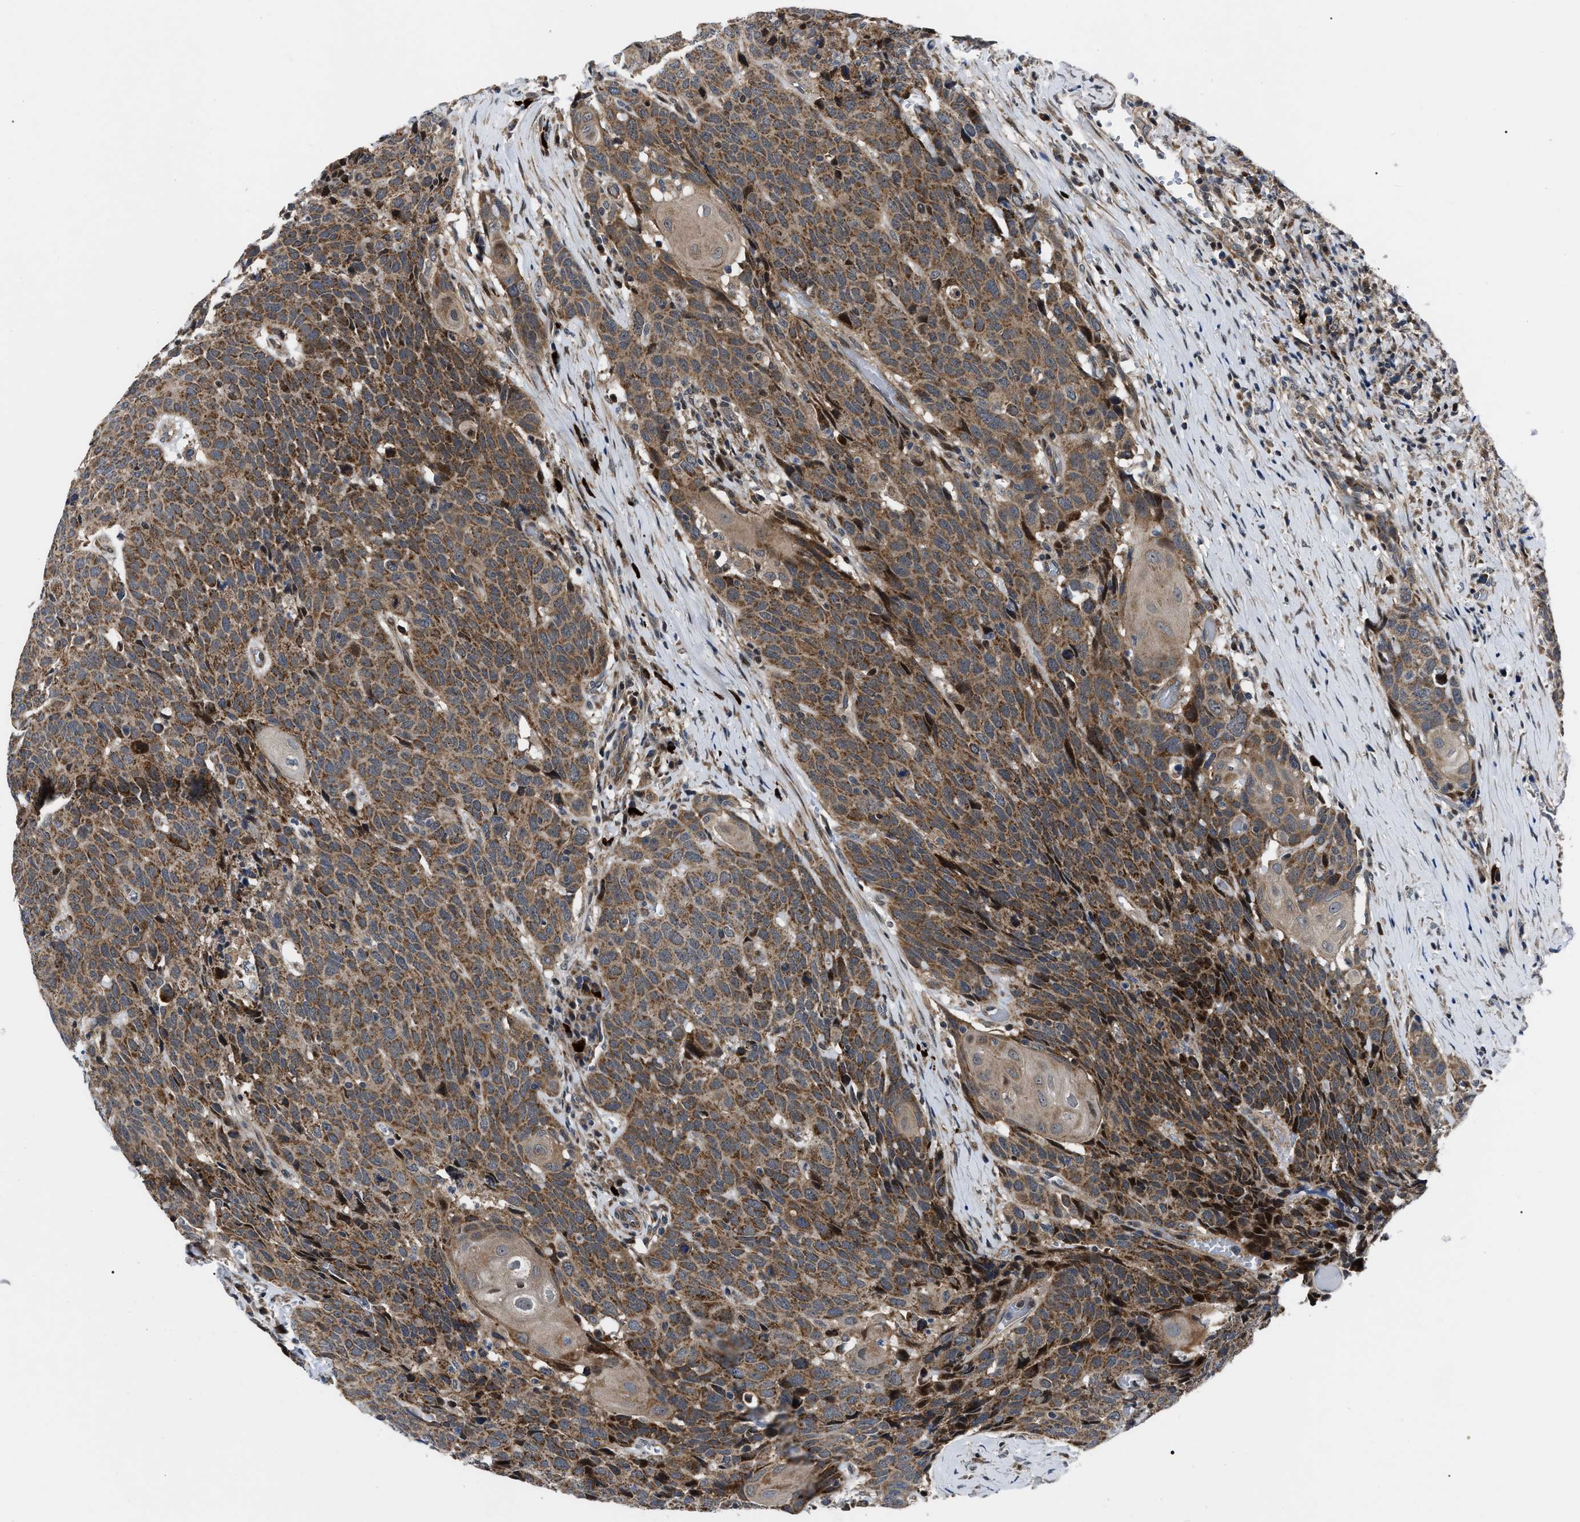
{"staining": {"intensity": "moderate", "quantity": ">75%", "location": "cytoplasmic/membranous"}, "tissue": "head and neck cancer", "cell_type": "Tumor cells", "image_type": "cancer", "snomed": [{"axis": "morphology", "description": "Squamous cell carcinoma, NOS"}, {"axis": "topography", "description": "Head-Neck"}], "caption": "Head and neck squamous cell carcinoma stained with DAB (3,3'-diaminobenzidine) IHC demonstrates medium levels of moderate cytoplasmic/membranous positivity in about >75% of tumor cells.", "gene": "PPWD1", "patient": {"sex": "male", "age": 66}}